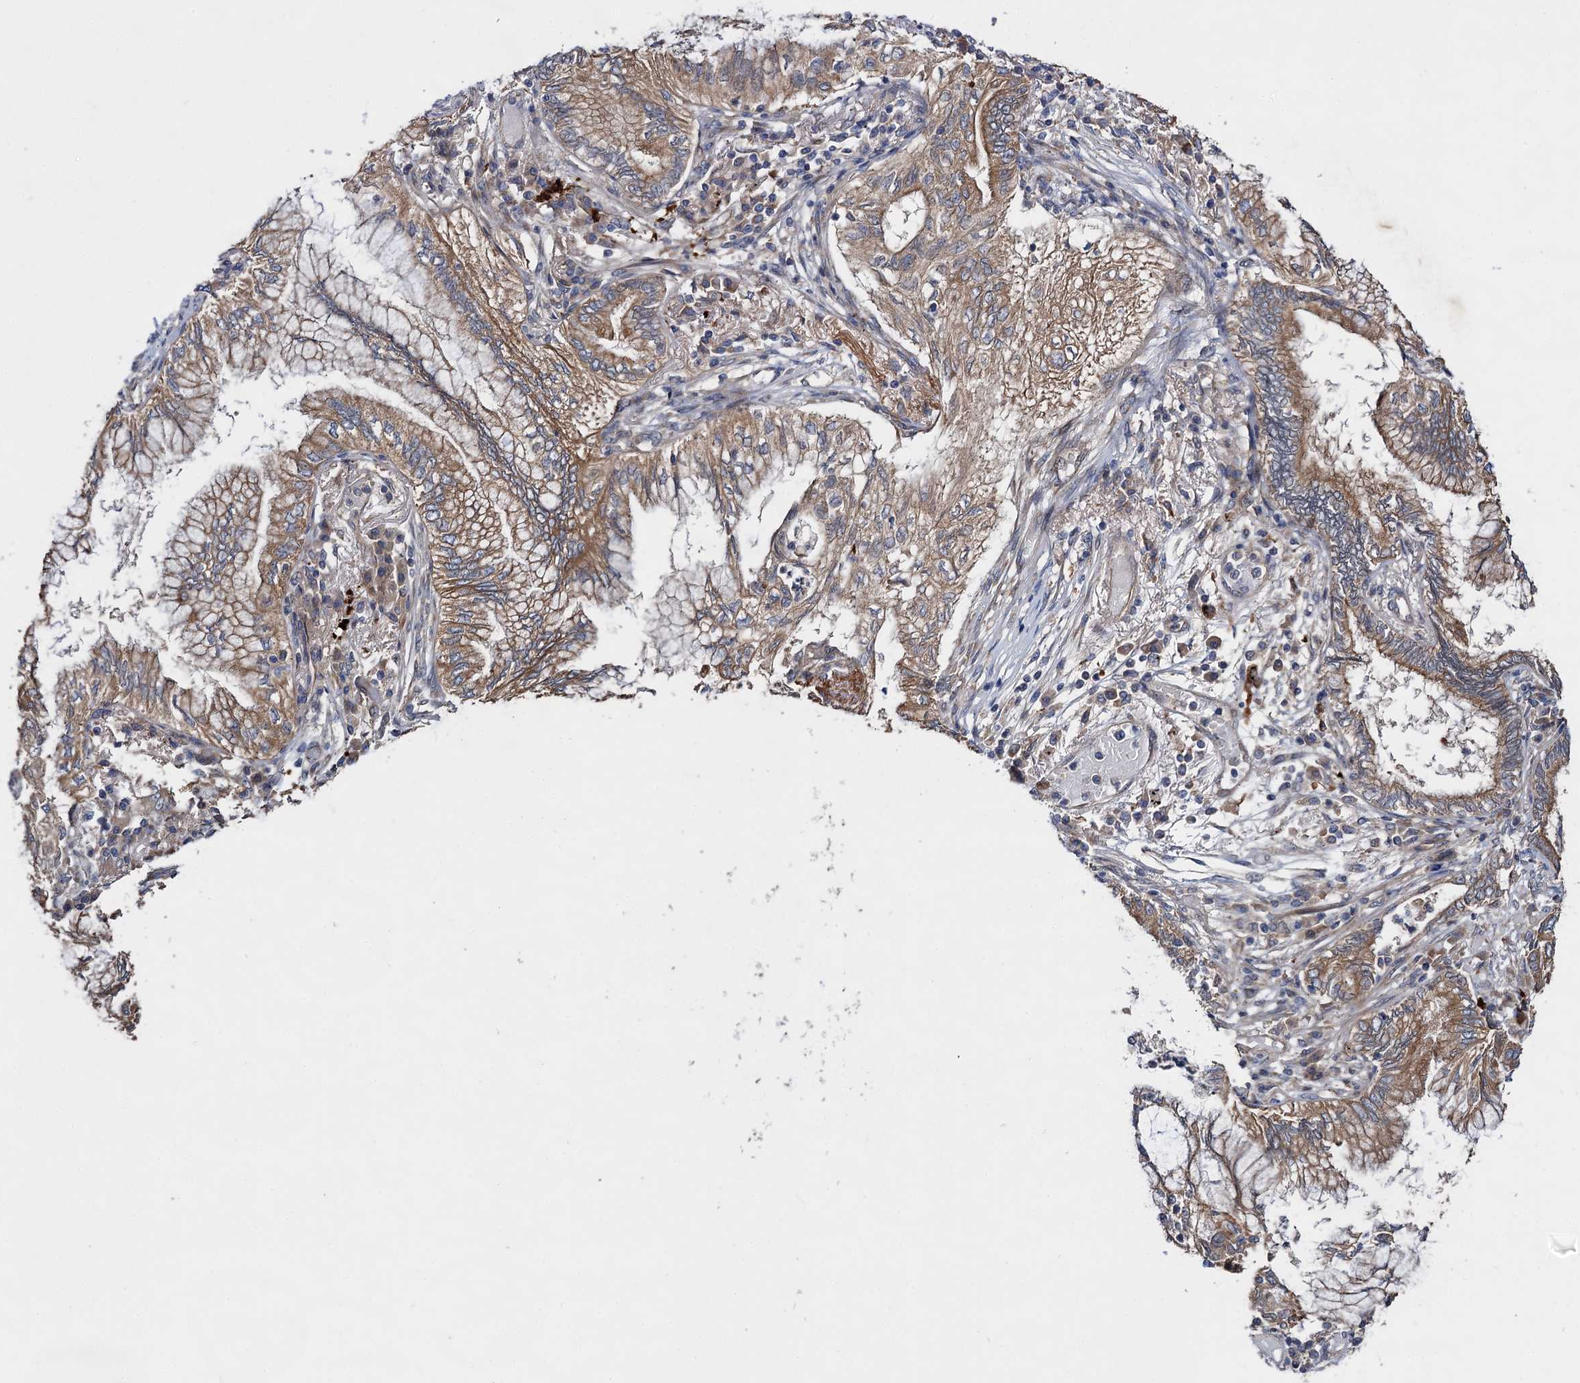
{"staining": {"intensity": "moderate", "quantity": ">75%", "location": "cytoplasmic/membranous"}, "tissue": "lung cancer", "cell_type": "Tumor cells", "image_type": "cancer", "snomed": [{"axis": "morphology", "description": "Adenocarcinoma, NOS"}, {"axis": "topography", "description": "Lung"}], "caption": "Protein expression analysis of human lung cancer reveals moderate cytoplasmic/membranous positivity in about >75% of tumor cells. (brown staining indicates protein expression, while blue staining denotes nuclei).", "gene": "NAA25", "patient": {"sex": "female", "age": 70}}